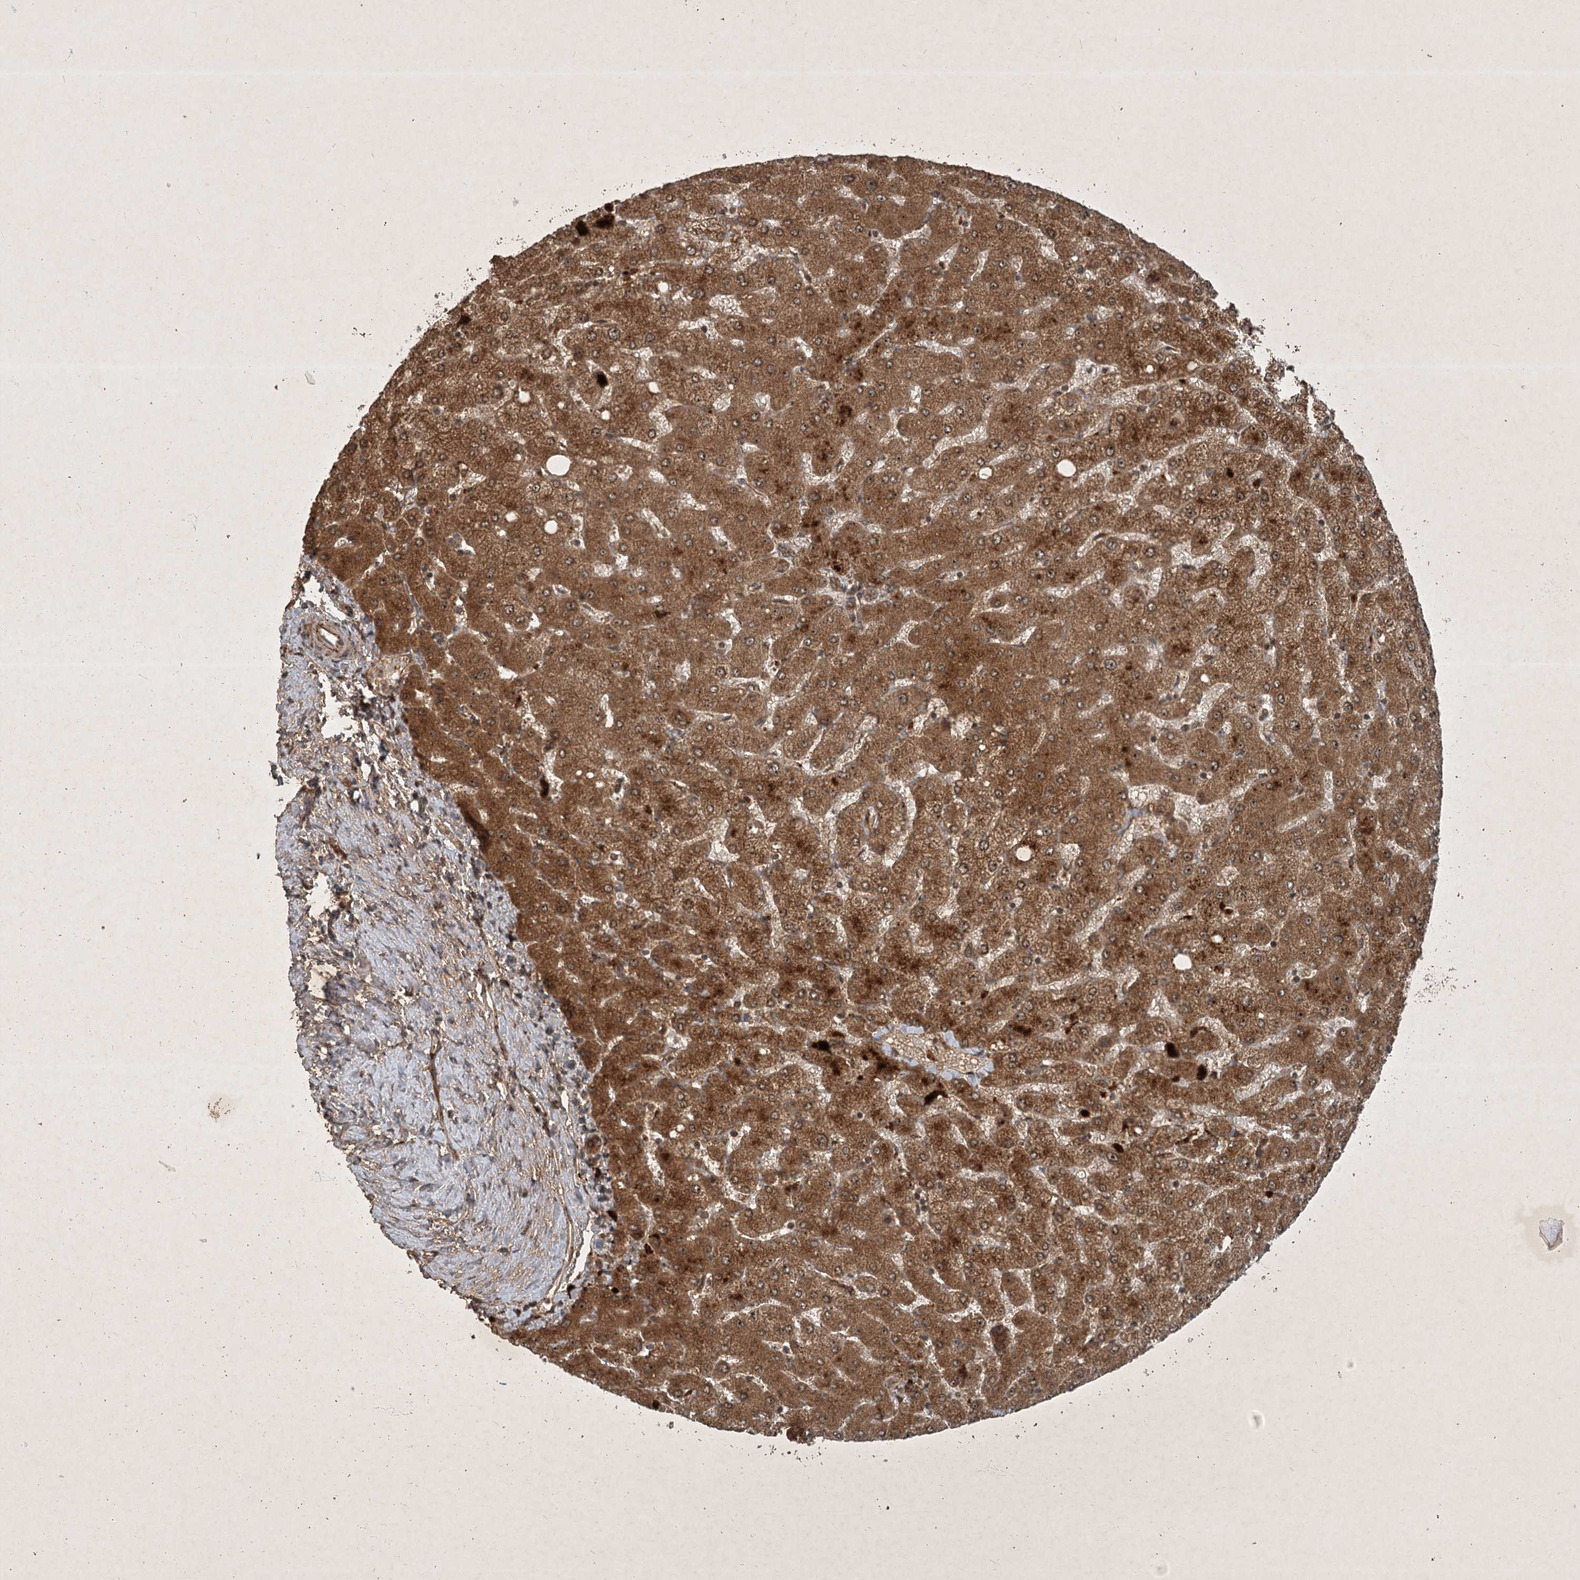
{"staining": {"intensity": "moderate", "quantity": ">75%", "location": "cytoplasmic/membranous"}, "tissue": "liver", "cell_type": "Cholangiocytes", "image_type": "normal", "snomed": [{"axis": "morphology", "description": "Normal tissue, NOS"}, {"axis": "topography", "description": "Liver"}], "caption": "This image shows immunohistochemistry (IHC) staining of benign human liver, with medium moderate cytoplasmic/membranous staining in approximately >75% of cholangiocytes.", "gene": "UNC93A", "patient": {"sex": "female", "age": 54}}